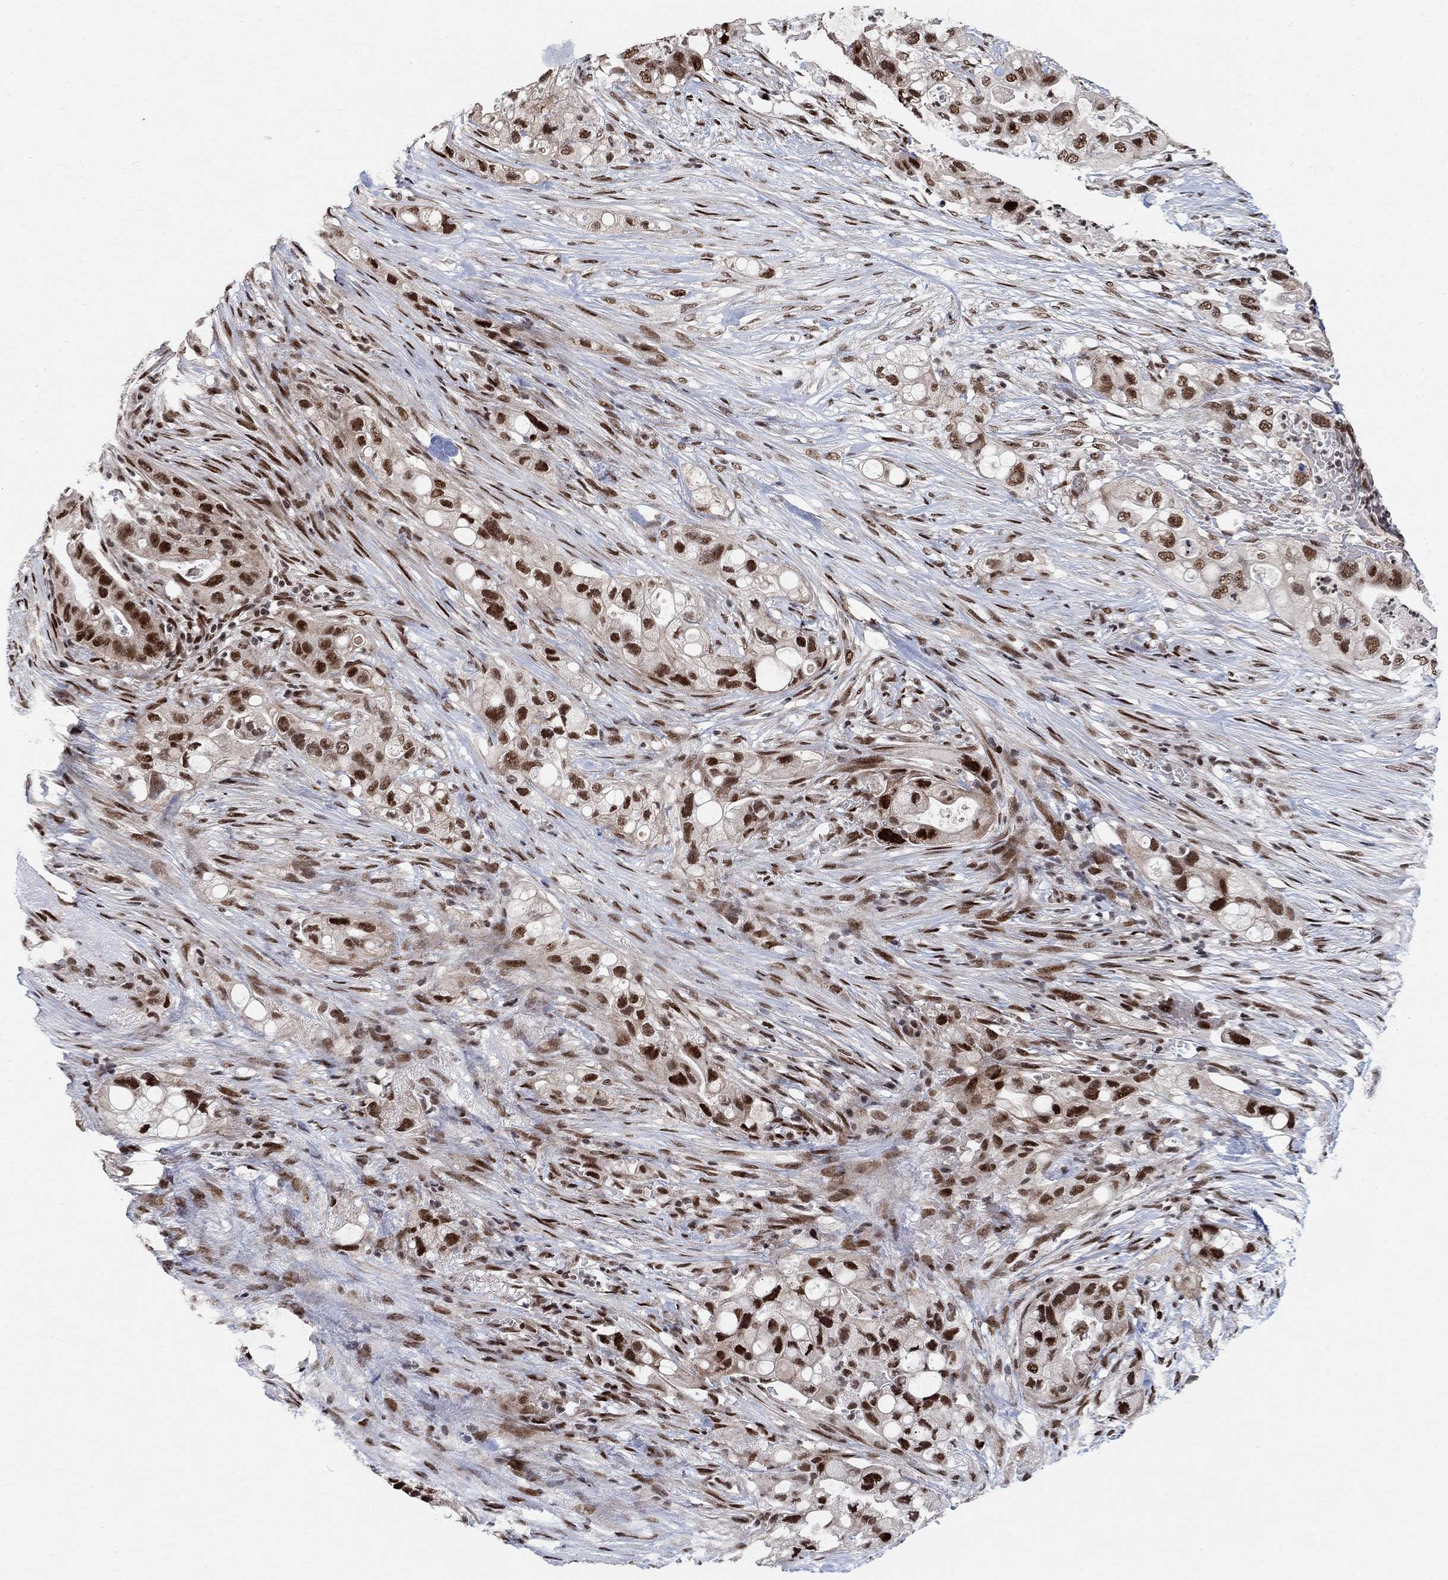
{"staining": {"intensity": "strong", "quantity": ">75%", "location": "nuclear"}, "tissue": "pancreatic cancer", "cell_type": "Tumor cells", "image_type": "cancer", "snomed": [{"axis": "morphology", "description": "Adenocarcinoma, NOS"}, {"axis": "topography", "description": "Pancreas"}], "caption": "Strong nuclear positivity is identified in approximately >75% of tumor cells in pancreatic cancer. (DAB IHC, brown staining for protein, blue staining for nuclei).", "gene": "E4F1", "patient": {"sex": "female", "age": 72}}